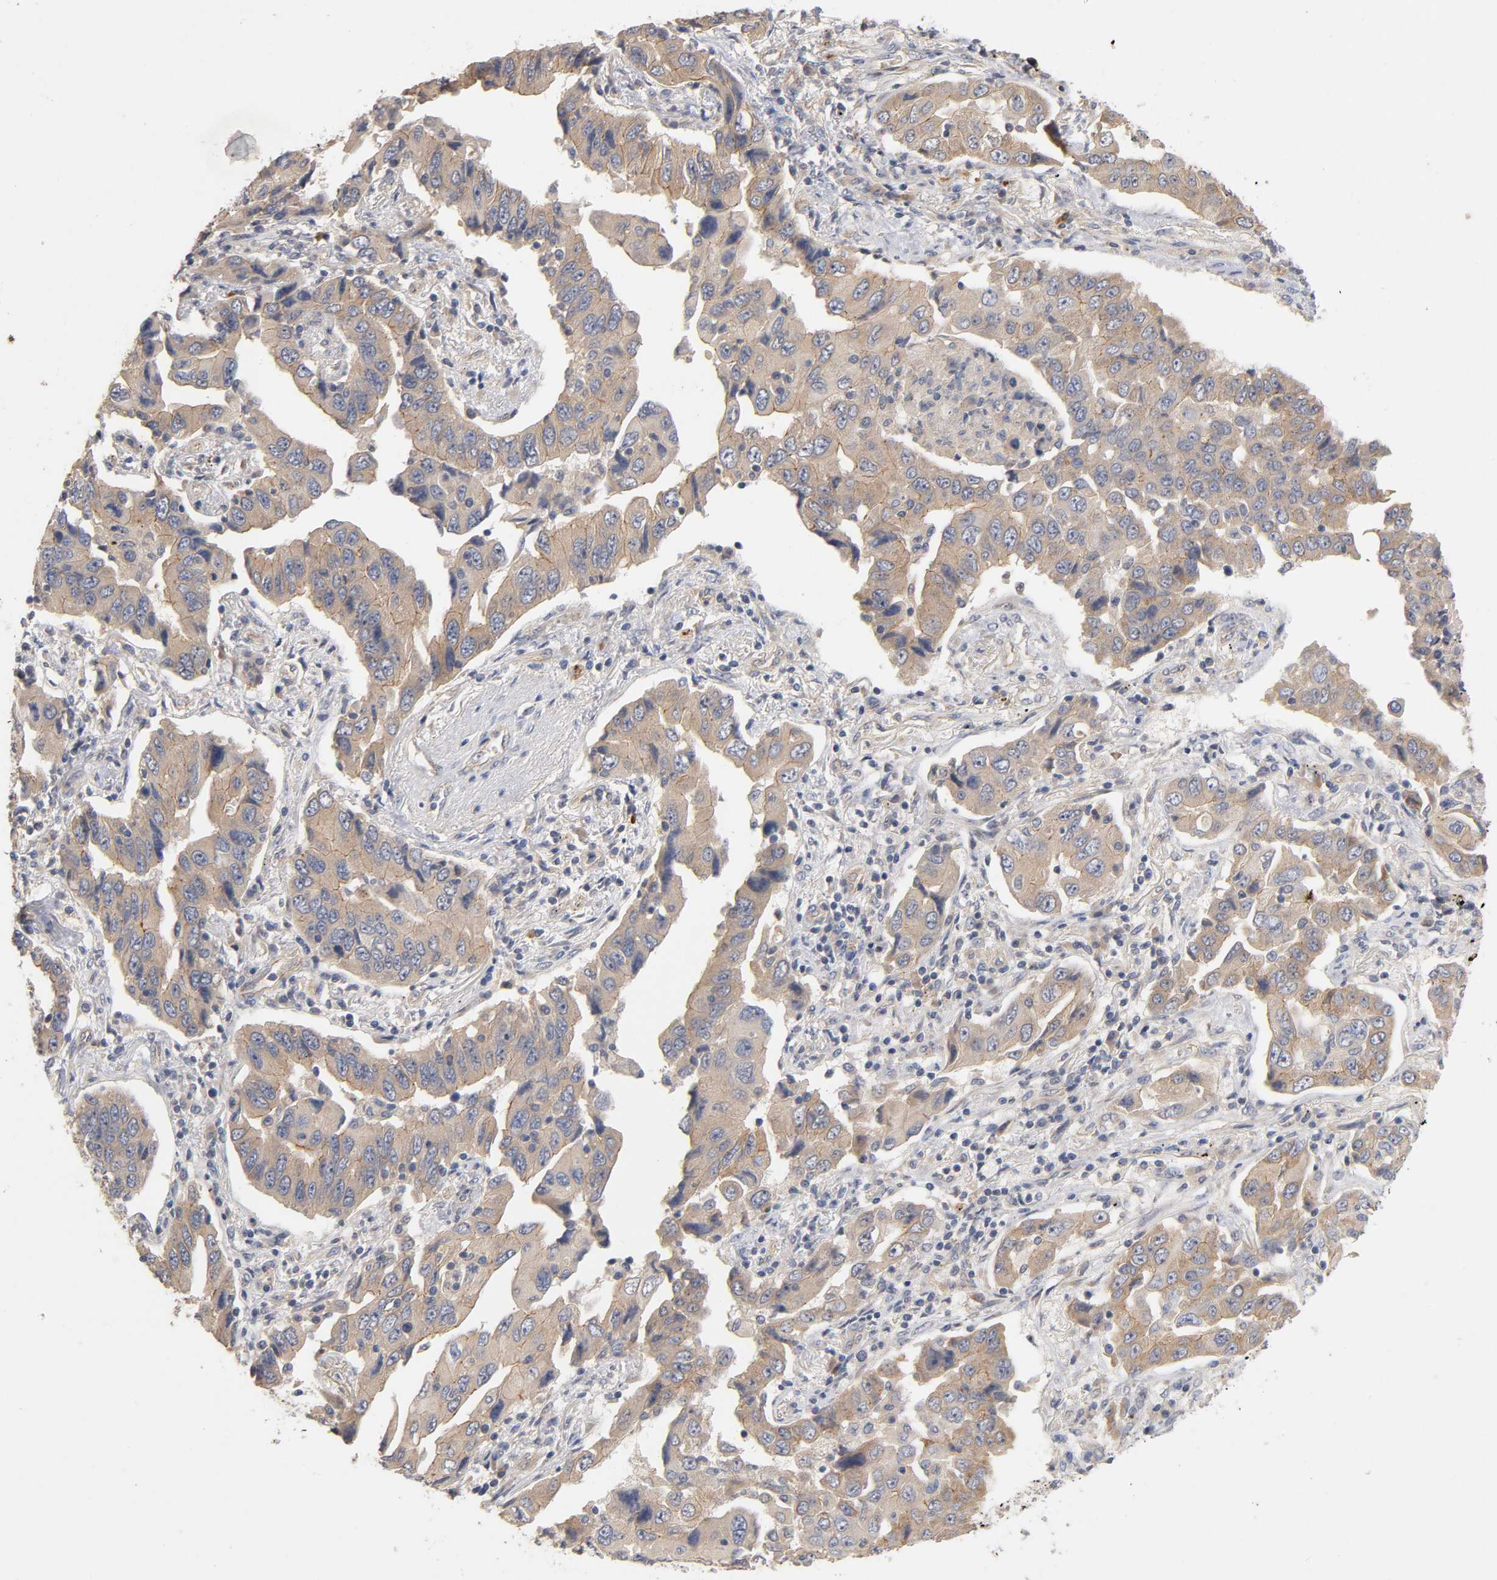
{"staining": {"intensity": "weak", "quantity": ">75%", "location": "cytoplasmic/membranous"}, "tissue": "lung cancer", "cell_type": "Tumor cells", "image_type": "cancer", "snomed": [{"axis": "morphology", "description": "Adenocarcinoma, NOS"}, {"axis": "topography", "description": "Lung"}], "caption": "High-magnification brightfield microscopy of lung cancer (adenocarcinoma) stained with DAB (brown) and counterstained with hematoxylin (blue). tumor cells exhibit weak cytoplasmic/membranous expression is identified in approximately>75% of cells.", "gene": "PDZD11", "patient": {"sex": "female", "age": 65}}